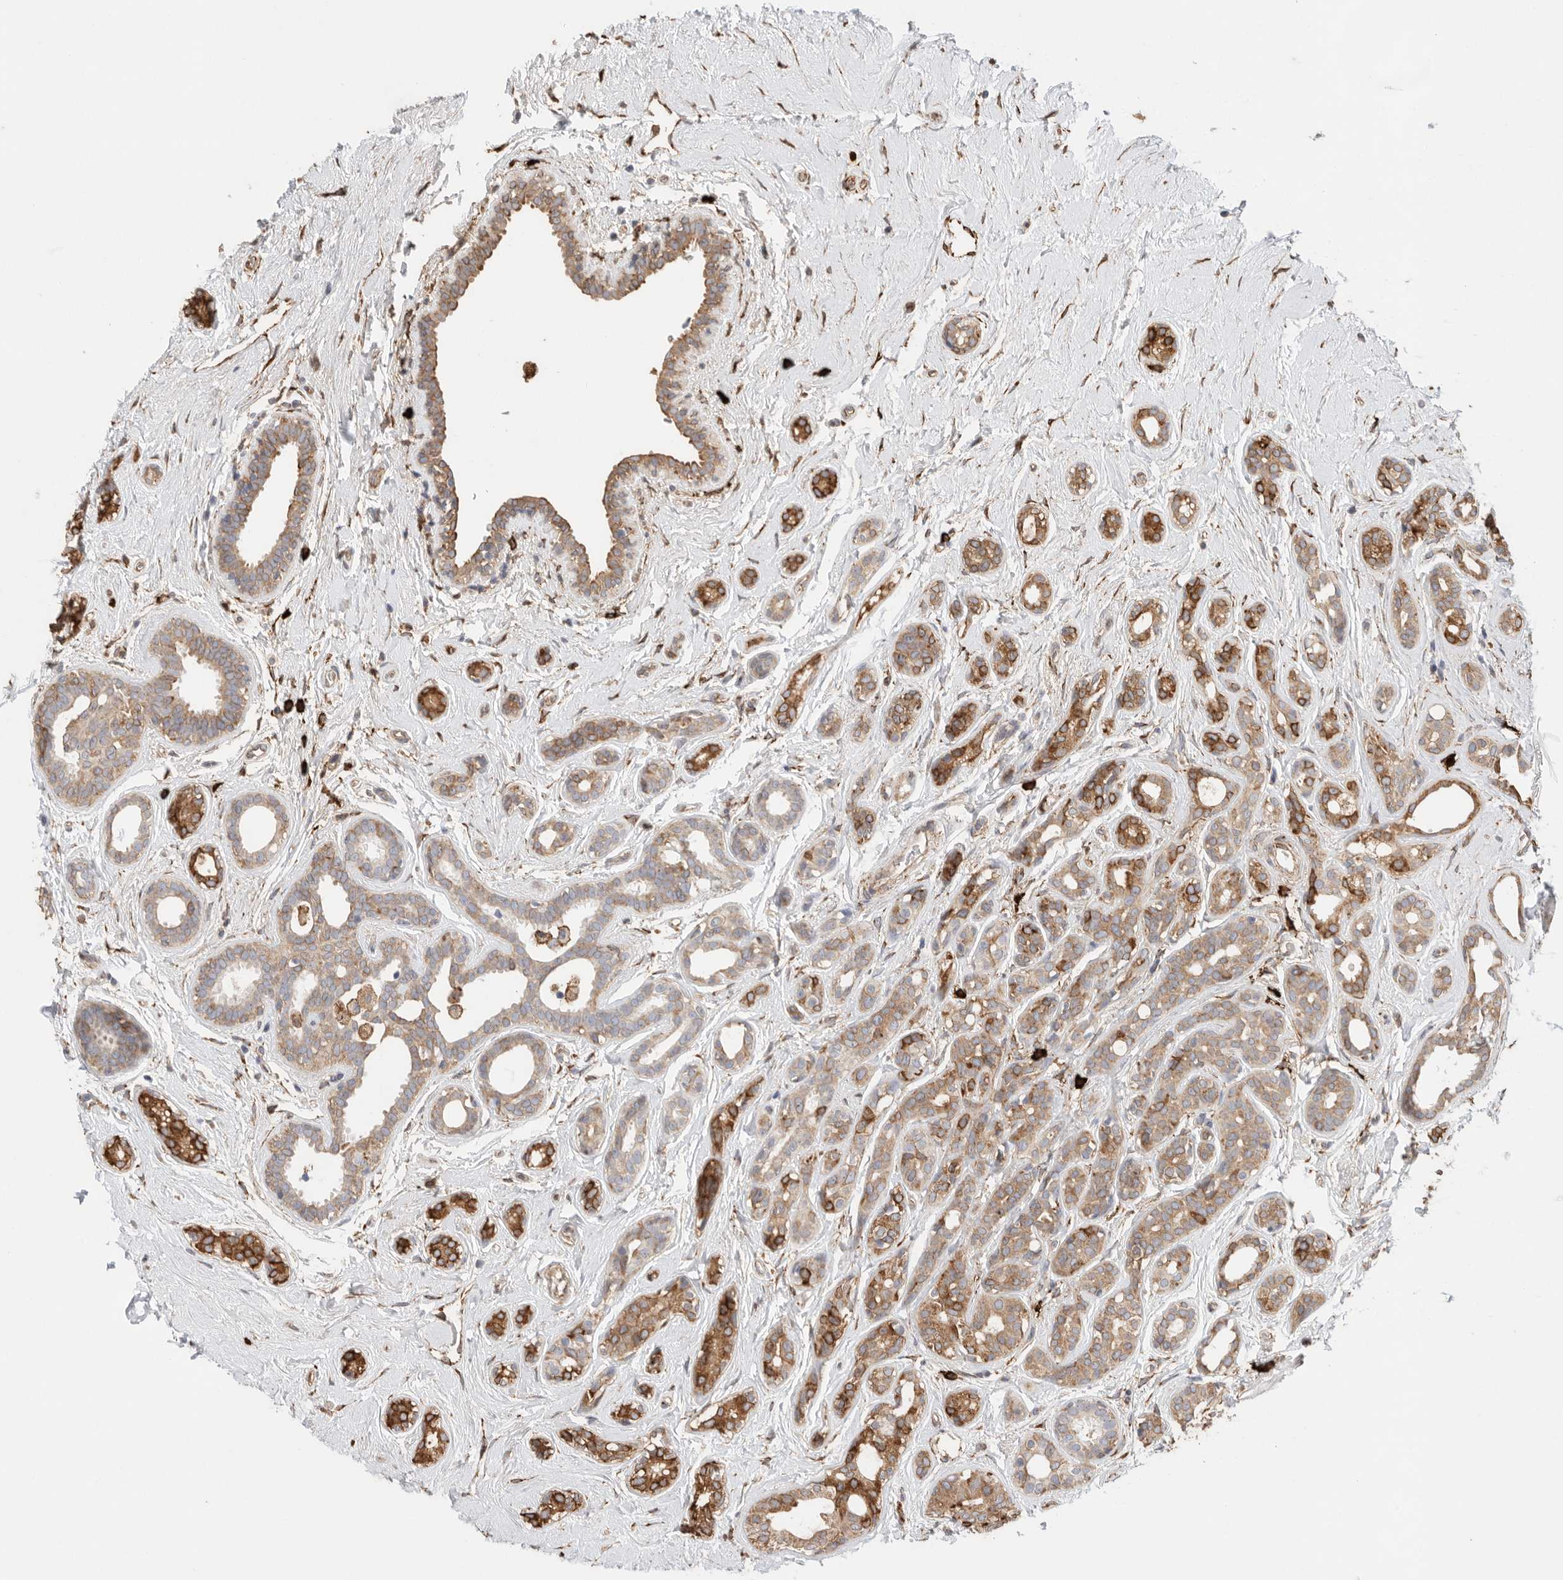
{"staining": {"intensity": "moderate", "quantity": ">75%", "location": "cytoplasmic/membranous"}, "tissue": "breast cancer", "cell_type": "Tumor cells", "image_type": "cancer", "snomed": [{"axis": "morphology", "description": "Duct carcinoma"}, {"axis": "topography", "description": "Breast"}], "caption": "DAB immunohistochemical staining of breast cancer exhibits moderate cytoplasmic/membranous protein staining in about >75% of tumor cells. Immunohistochemistry stains the protein of interest in brown and the nuclei are stained blue.", "gene": "BLOC1S5", "patient": {"sex": "female", "age": 55}}